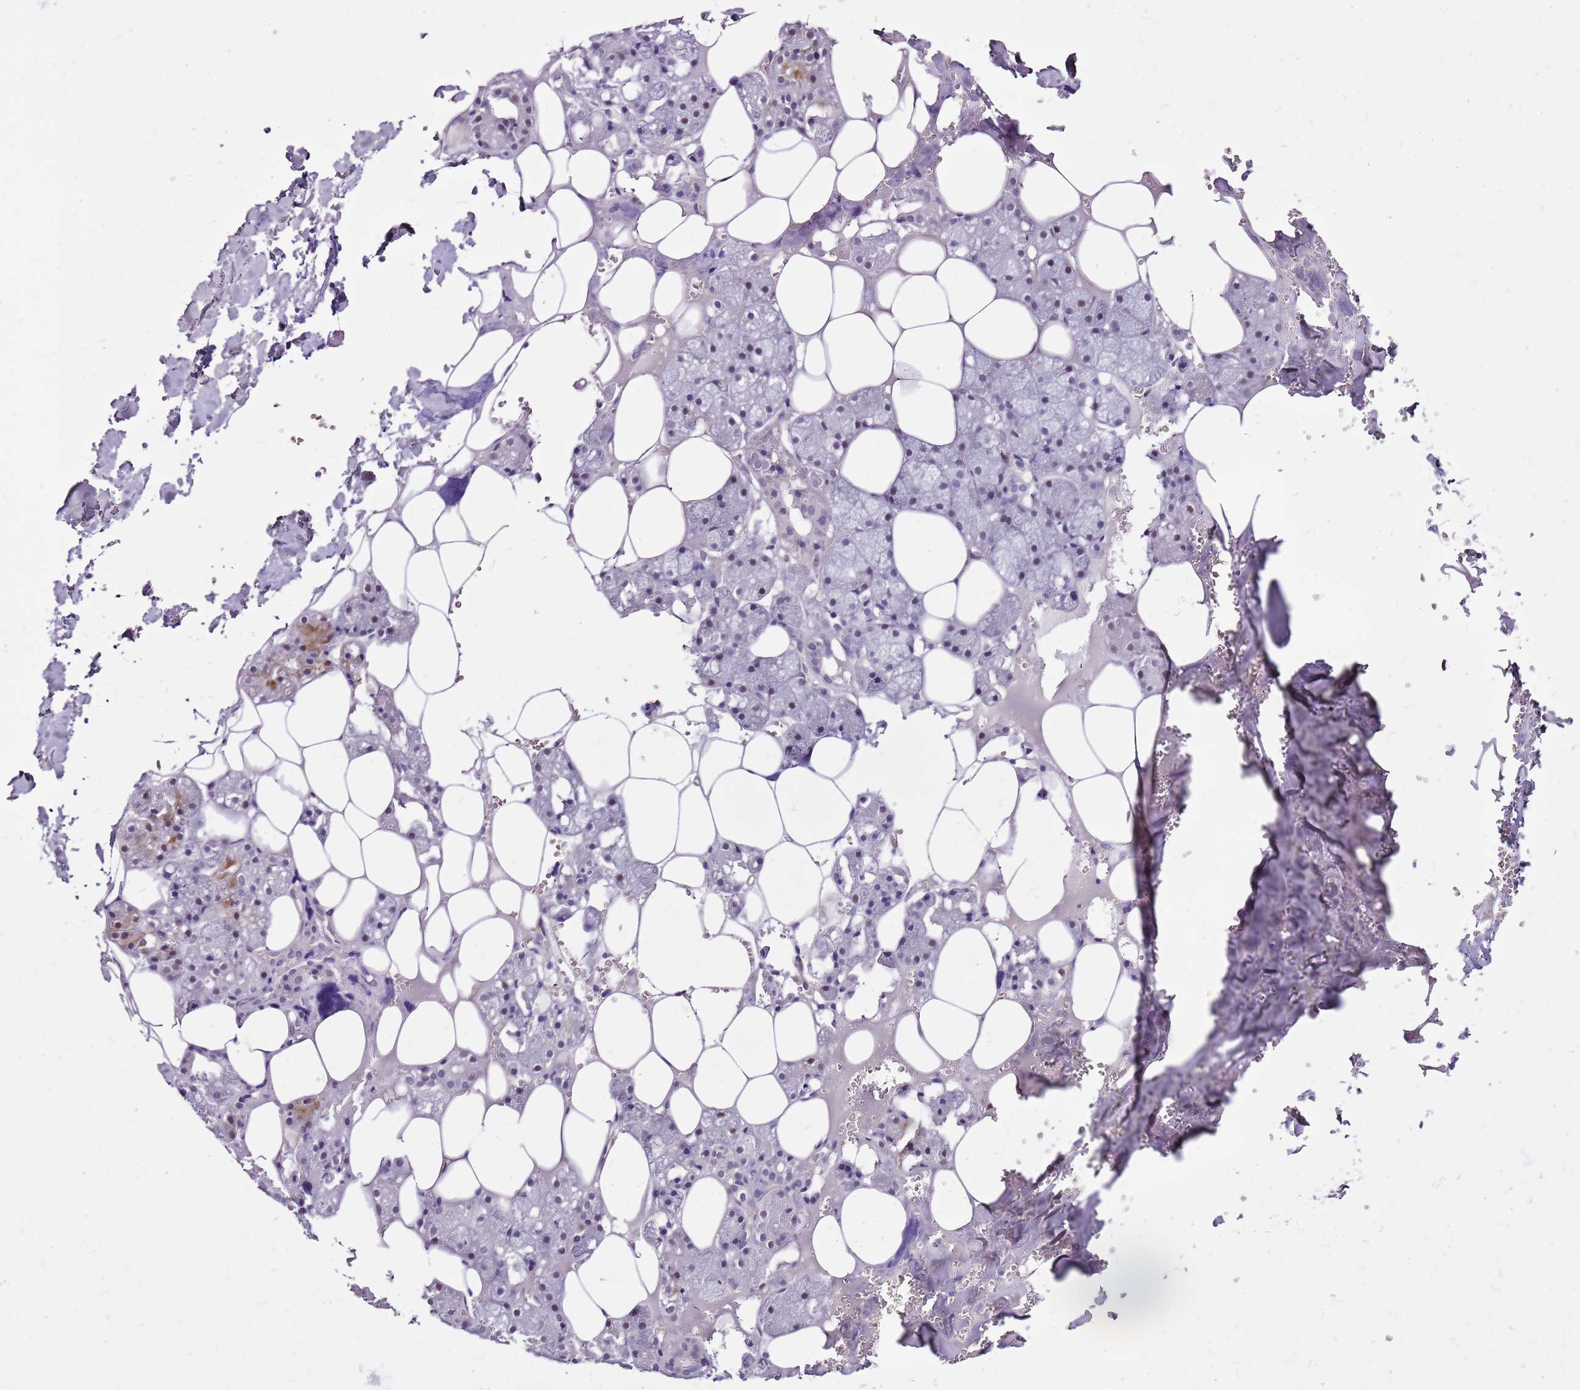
{"staining": {"intensity": "negative", "quantity": "none", "location": "none"}, "tissue": "salivary gland", "cell_type": "Glandular cells", "image_type": "normal", "snomed": [{"axis": "morphology", "description": "Normal tissue, NOS"}, {"axis": "topography", "description": "Salivary gland"}], "caption": "This is an IHC photomicrograph of benign human salivary gland. There is no expression in glandular cells.", "gene": "POLE3", "patient": {"sex": "male", "age": 62}}